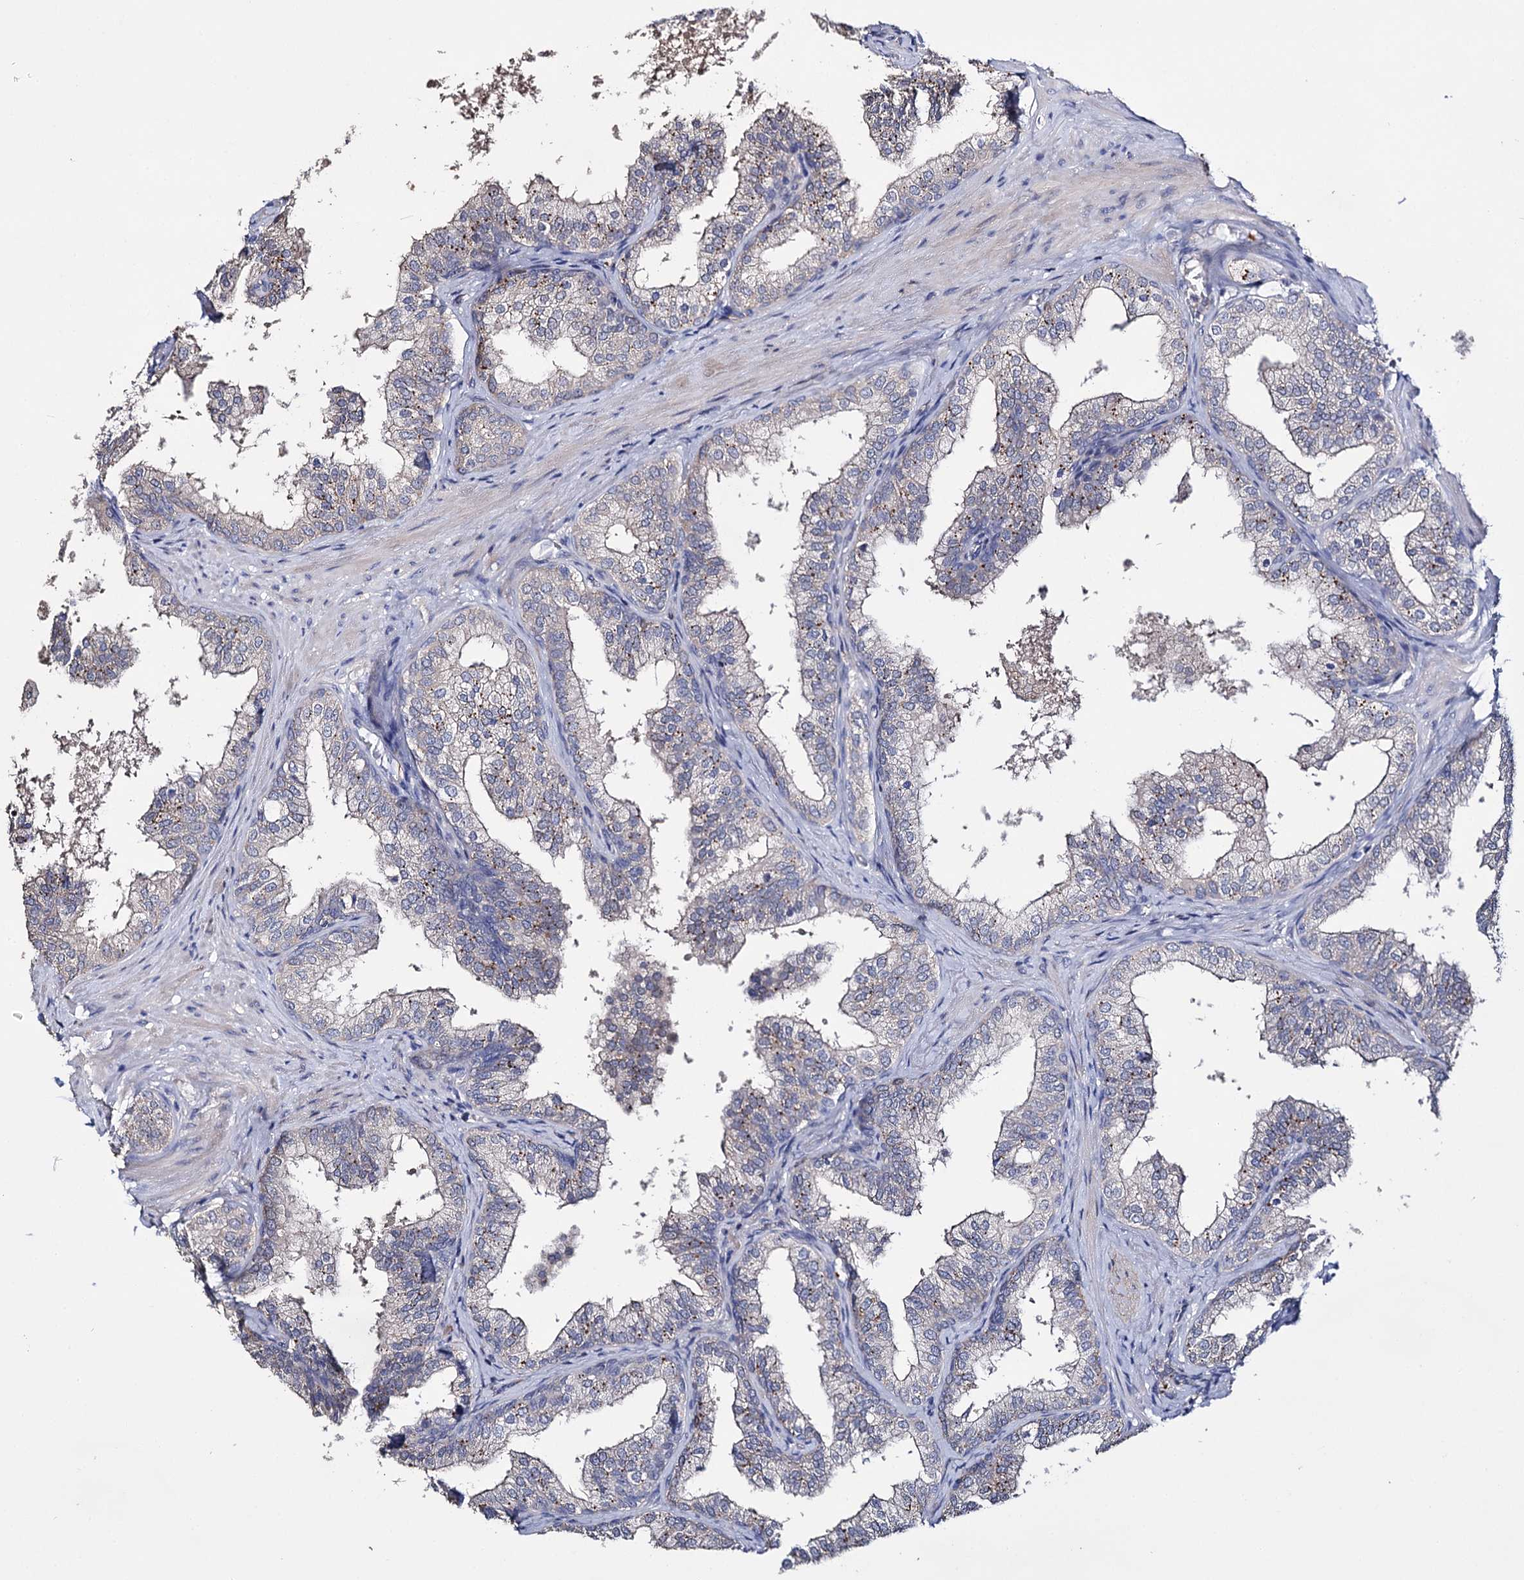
{"staining": {"intensity": "negative", "quantity": "none", "location": "none"}, "tissue": "prostate", "cell_type": "Glandular cells", "image_type": "normal", "snomed": [{"axis": "morphology", "description": "Normal tissue, NOS"}, {"axis": "topography", "description": "Prostate"}], "caption": "Immunohistochemical staining of normal human prostate demonstrates no significant expression in glandular cells.", "gene": "DNAH6", "patient": {"sex": "male", "age": 60}}